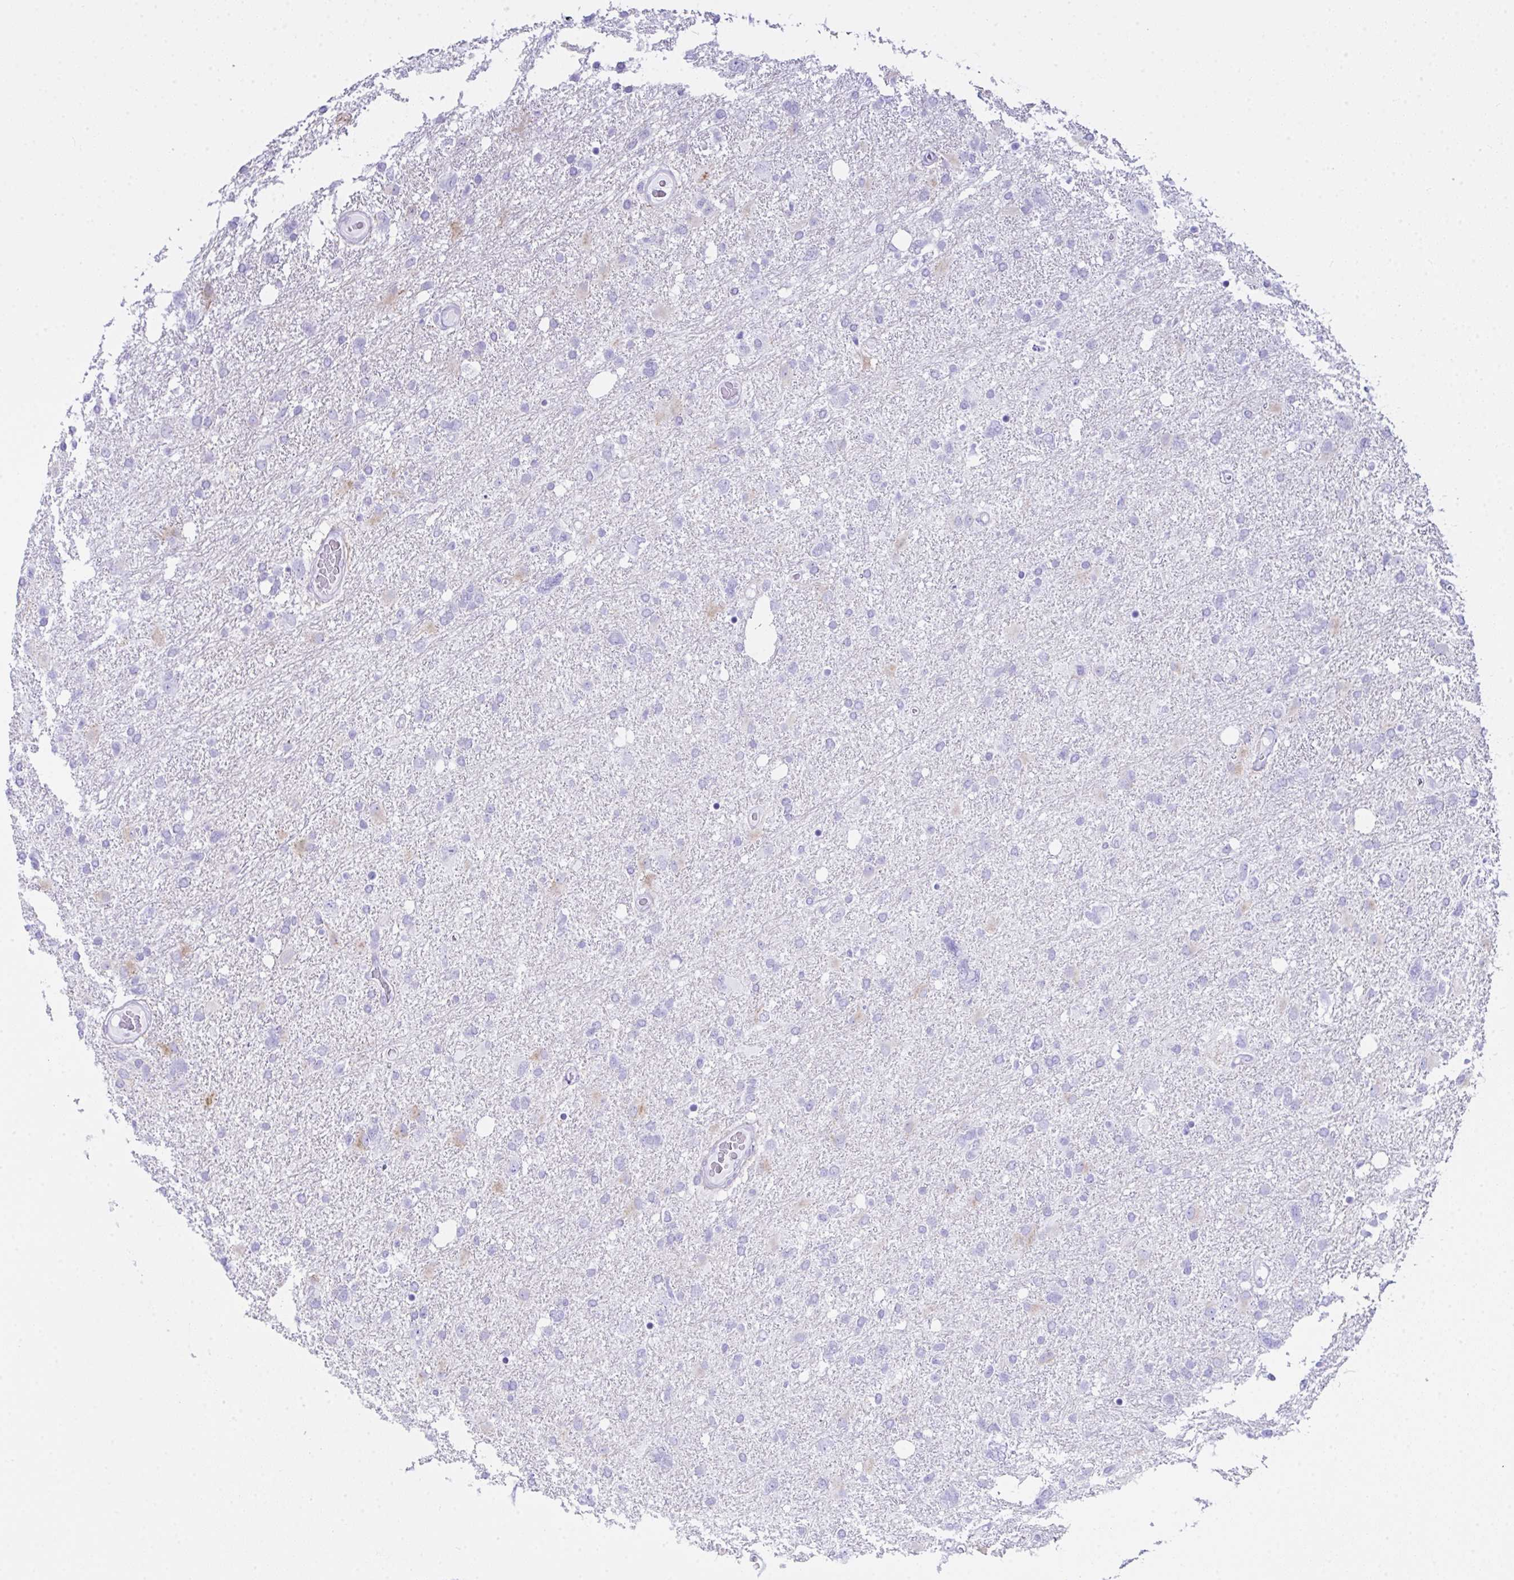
{"staining": {"intensity": "negative", "quantity": "none", "location": "none"}, "tissue": "glioma", "cell_type": "Tumor cells", "image_type": "cancer", "snomed": [{"axis": "morphology", "description": "Glioma, malignant, High grade"}, {"axis": "topography", "description": "Brain"}], "caption": "This image is of high-grade glioma (malignant) stained with immunohistochemistry to label a protein in brown with the nuclei are counter-stained blue. There is no positivity in tumor cells.", "gene": "LGALS4", "patient": {"sex": "male", "age": 61}}